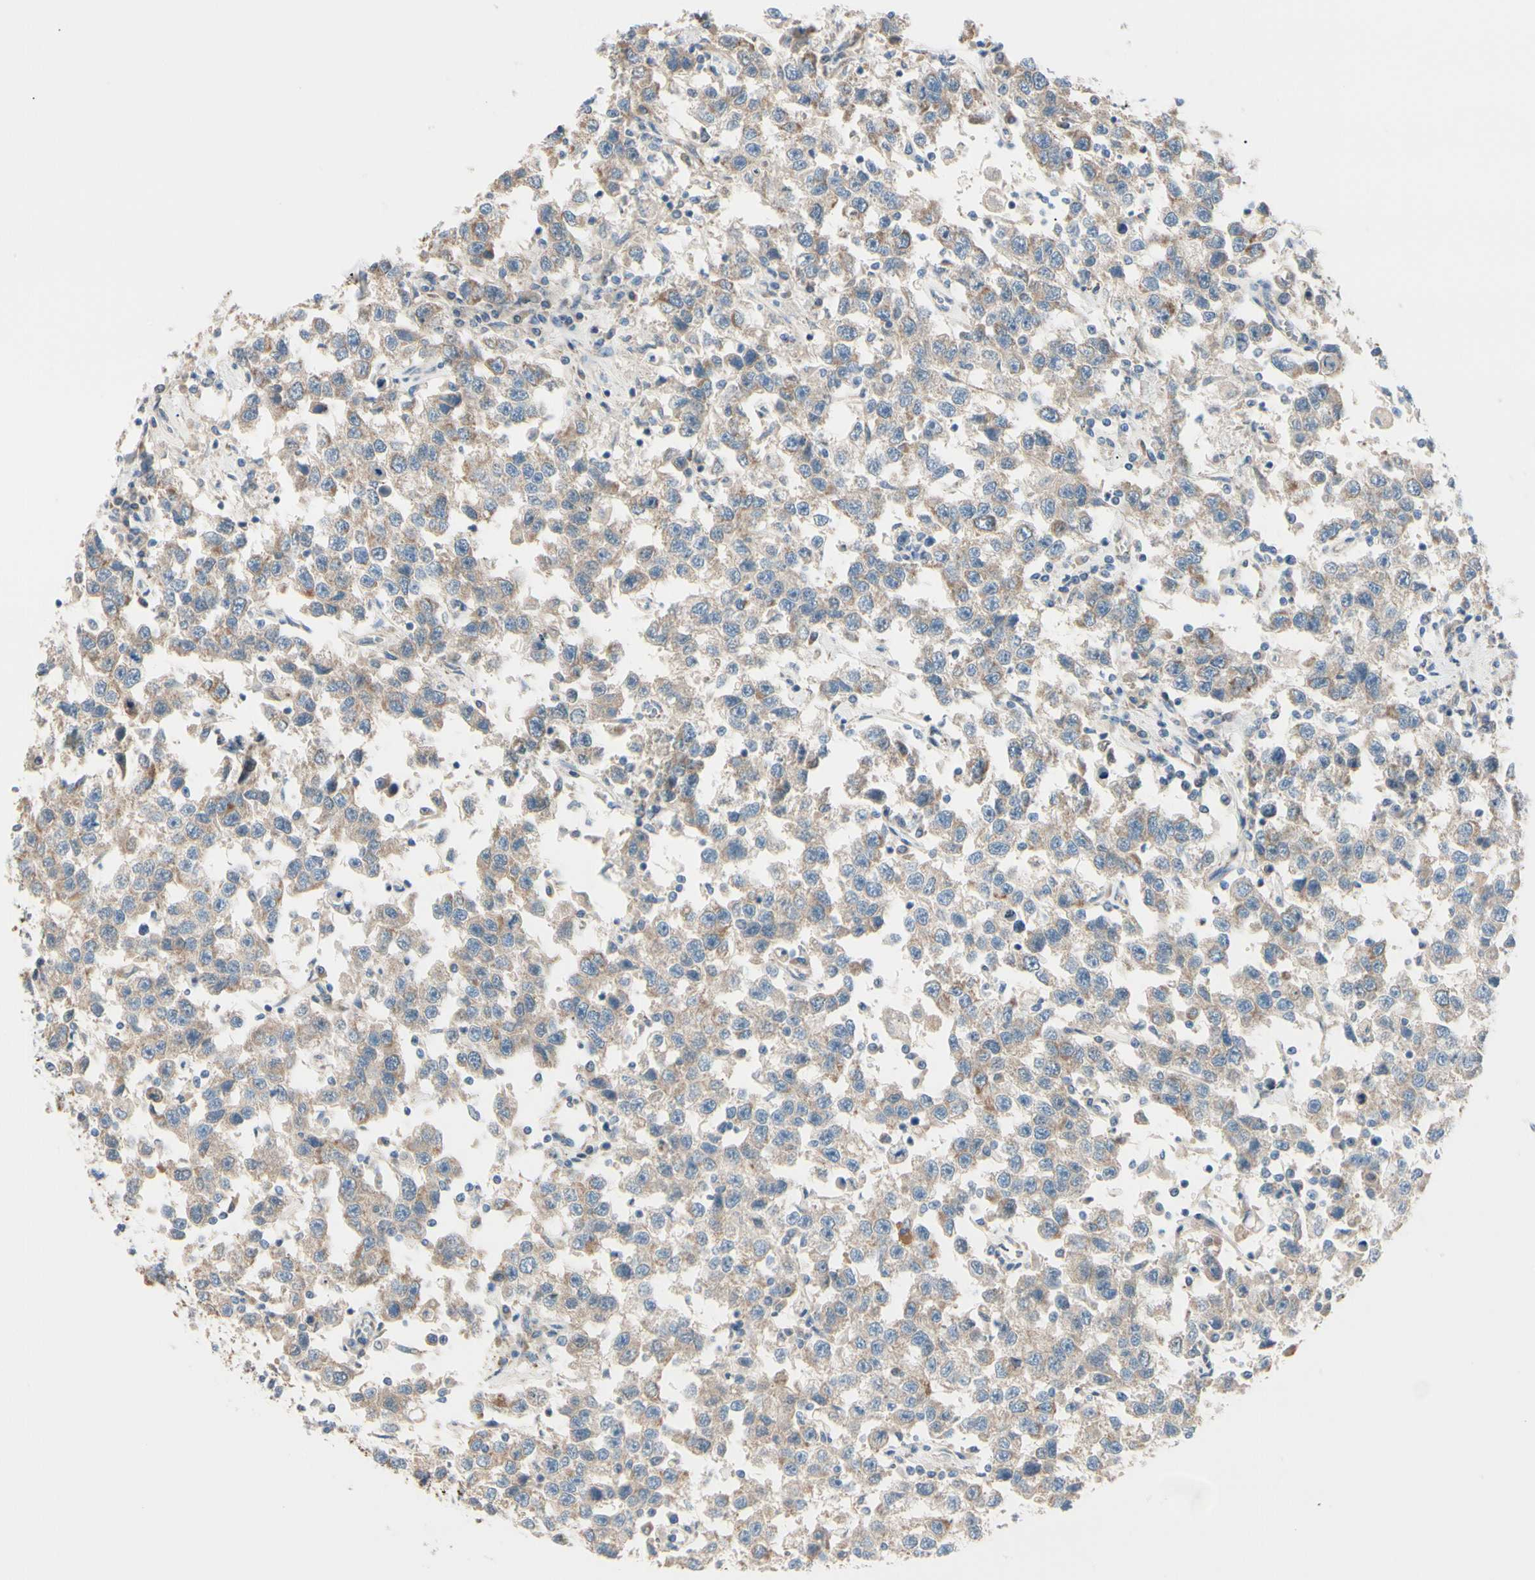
{"staining": {"intensity": "weak", "quantity": ">75%", "location": "cytoplasmic/membranous"}, "tissue": "testis cancer", "cell_type": "Tumor cells", "image_type": "cancer", "snomed": [{"axis": "morphology", "description": "Seminoma, NOS"}, {"axis": "topography", "description": "Testis"}], "caption": "IHC (DAB) staining of testis cancer reveals weak cytoplasmic/membranous protein staining in approximately >75% of tumor cells.", "gene": "EPHA3", "patient": {"sex": "male", "age": 41}}